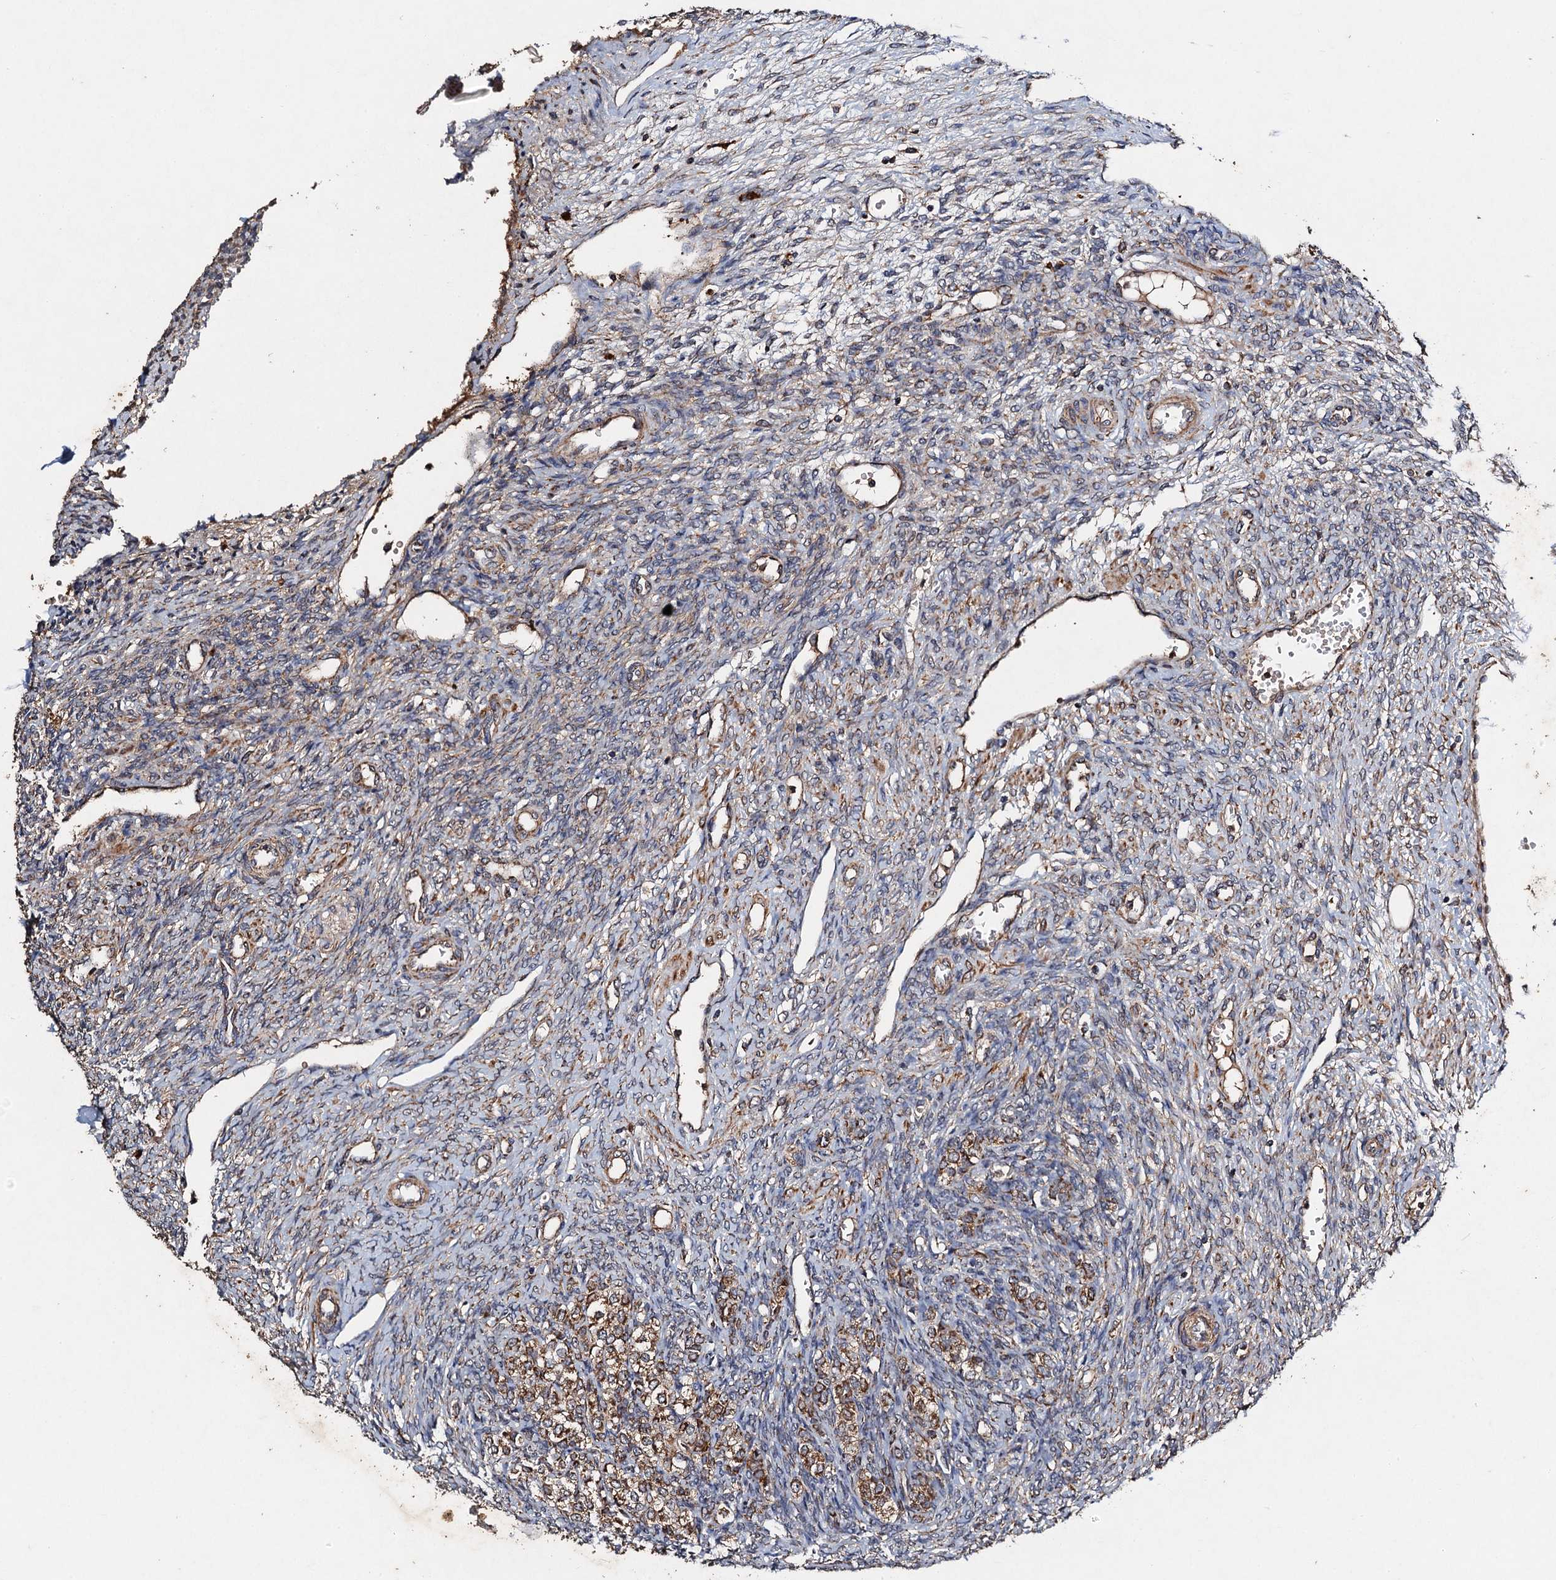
{"staining": {"intensity": "strong", "quantity": ">75%", "location": "cytoplasmic/membranous"}, "tissue": "ovary", "cell_type": "Follicle cells", "image_type": "normal", "snomed": [{"axis": "morphology", "description": "Normal tissue, NOS"}, {"axis": "topography", "description": "Ovary"}], "caption": "Benign ovary exhibits strong cytoplasmic/membranous positivity in approximately >75% of follicle cells, visualized by immunohistochemistry. (brown staining indicates protein expression, while blue staining denotes nuclei).", "gene": "NDUFA13", "patient": {"sex": "female", "age": 41}}